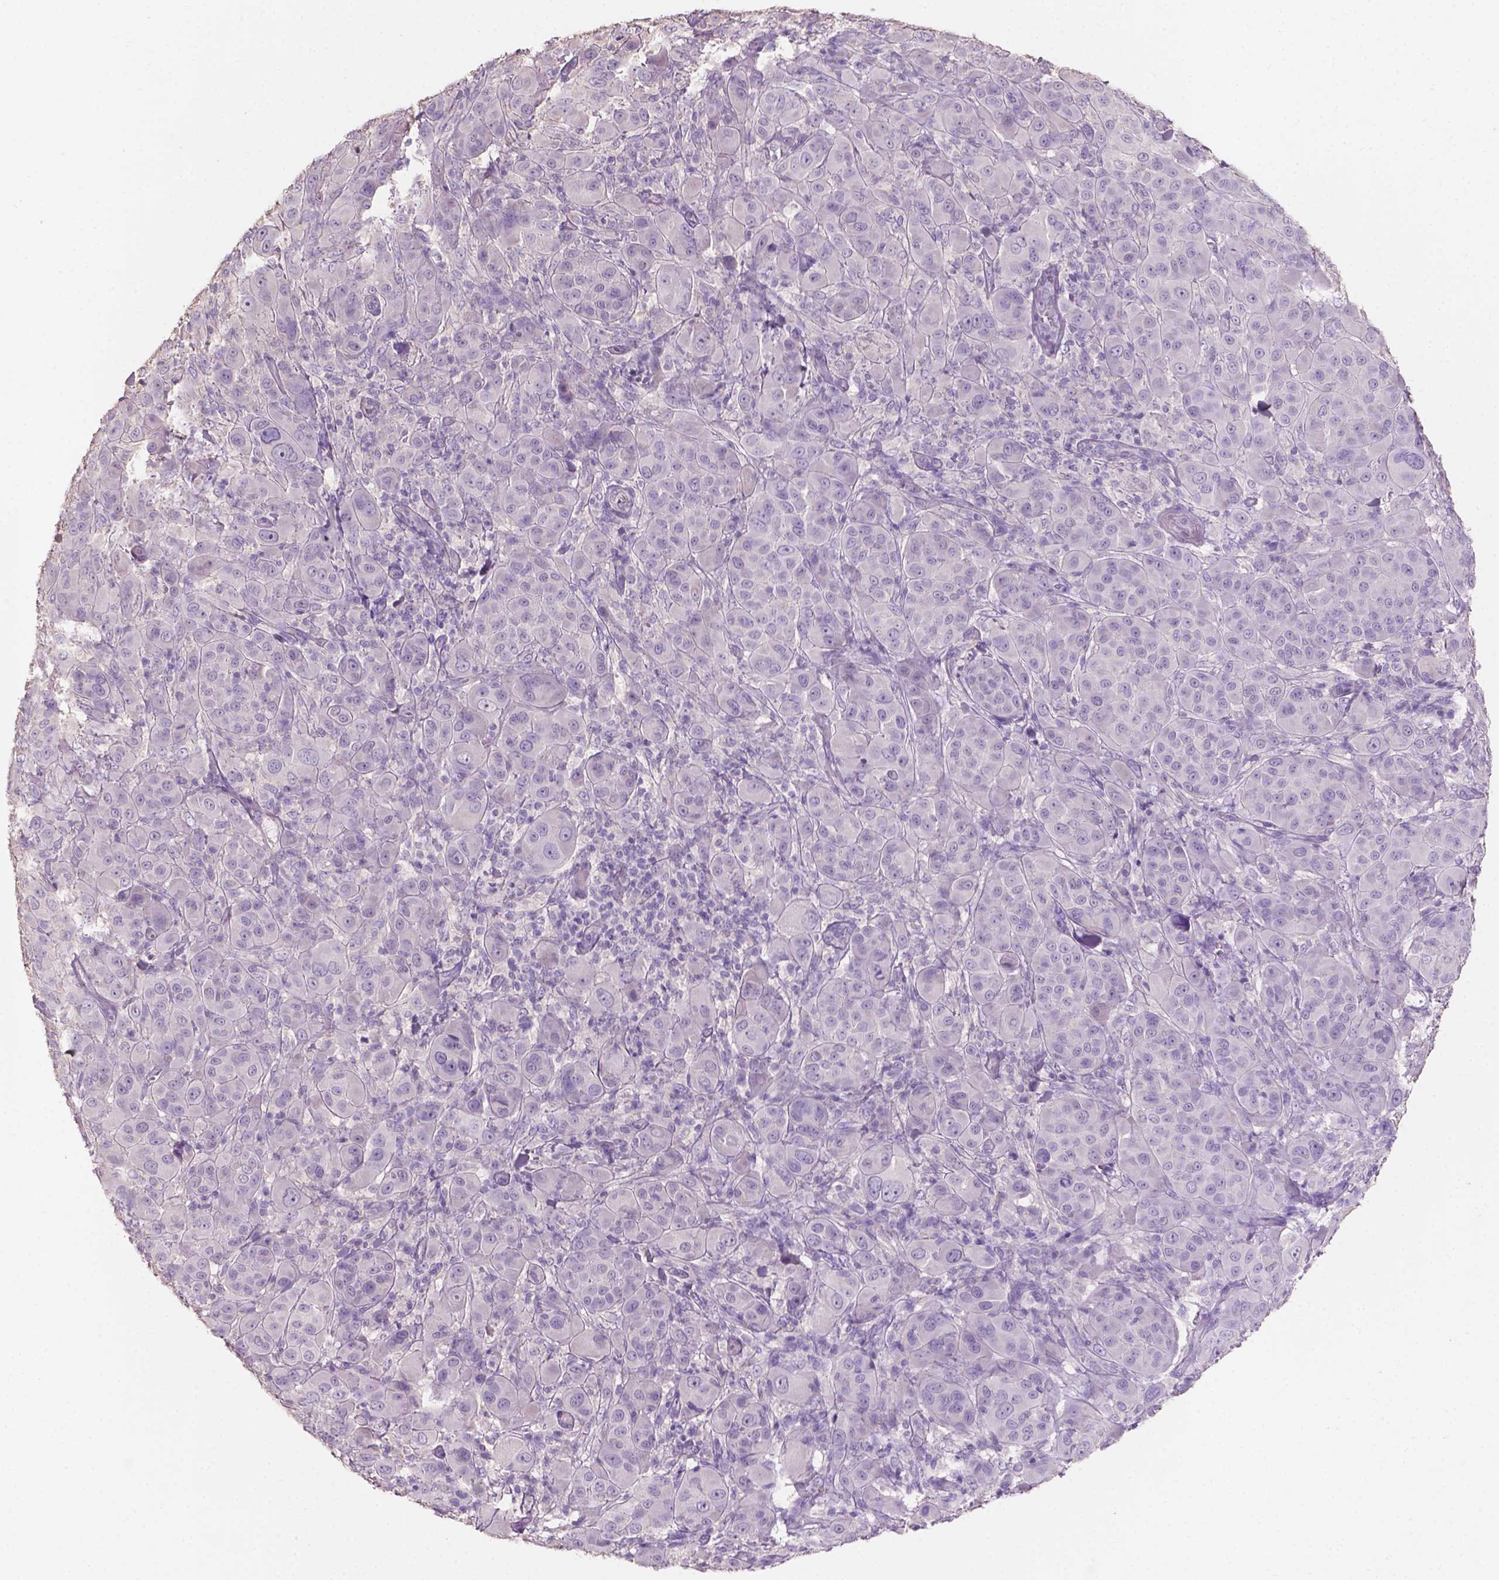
{"staining": {"intensity": "negative", "quantity": "none", "location": "none"}, "tissue": "melanoma", "cell_type": "Tumor cells", "image_type": "cancer", "snomed": [{"axis": "morphology", "description": "Malignant melanoma, NOS"}, {"axis": "topography", "description": "Skin"}], "caption": "High power microscopy image of an immunohistochemistry micrograph of melanoma, revealing no significant positivity in tumor cells.", "gene": "SBSN", "patient": {"sex": "female", "age": 87}}